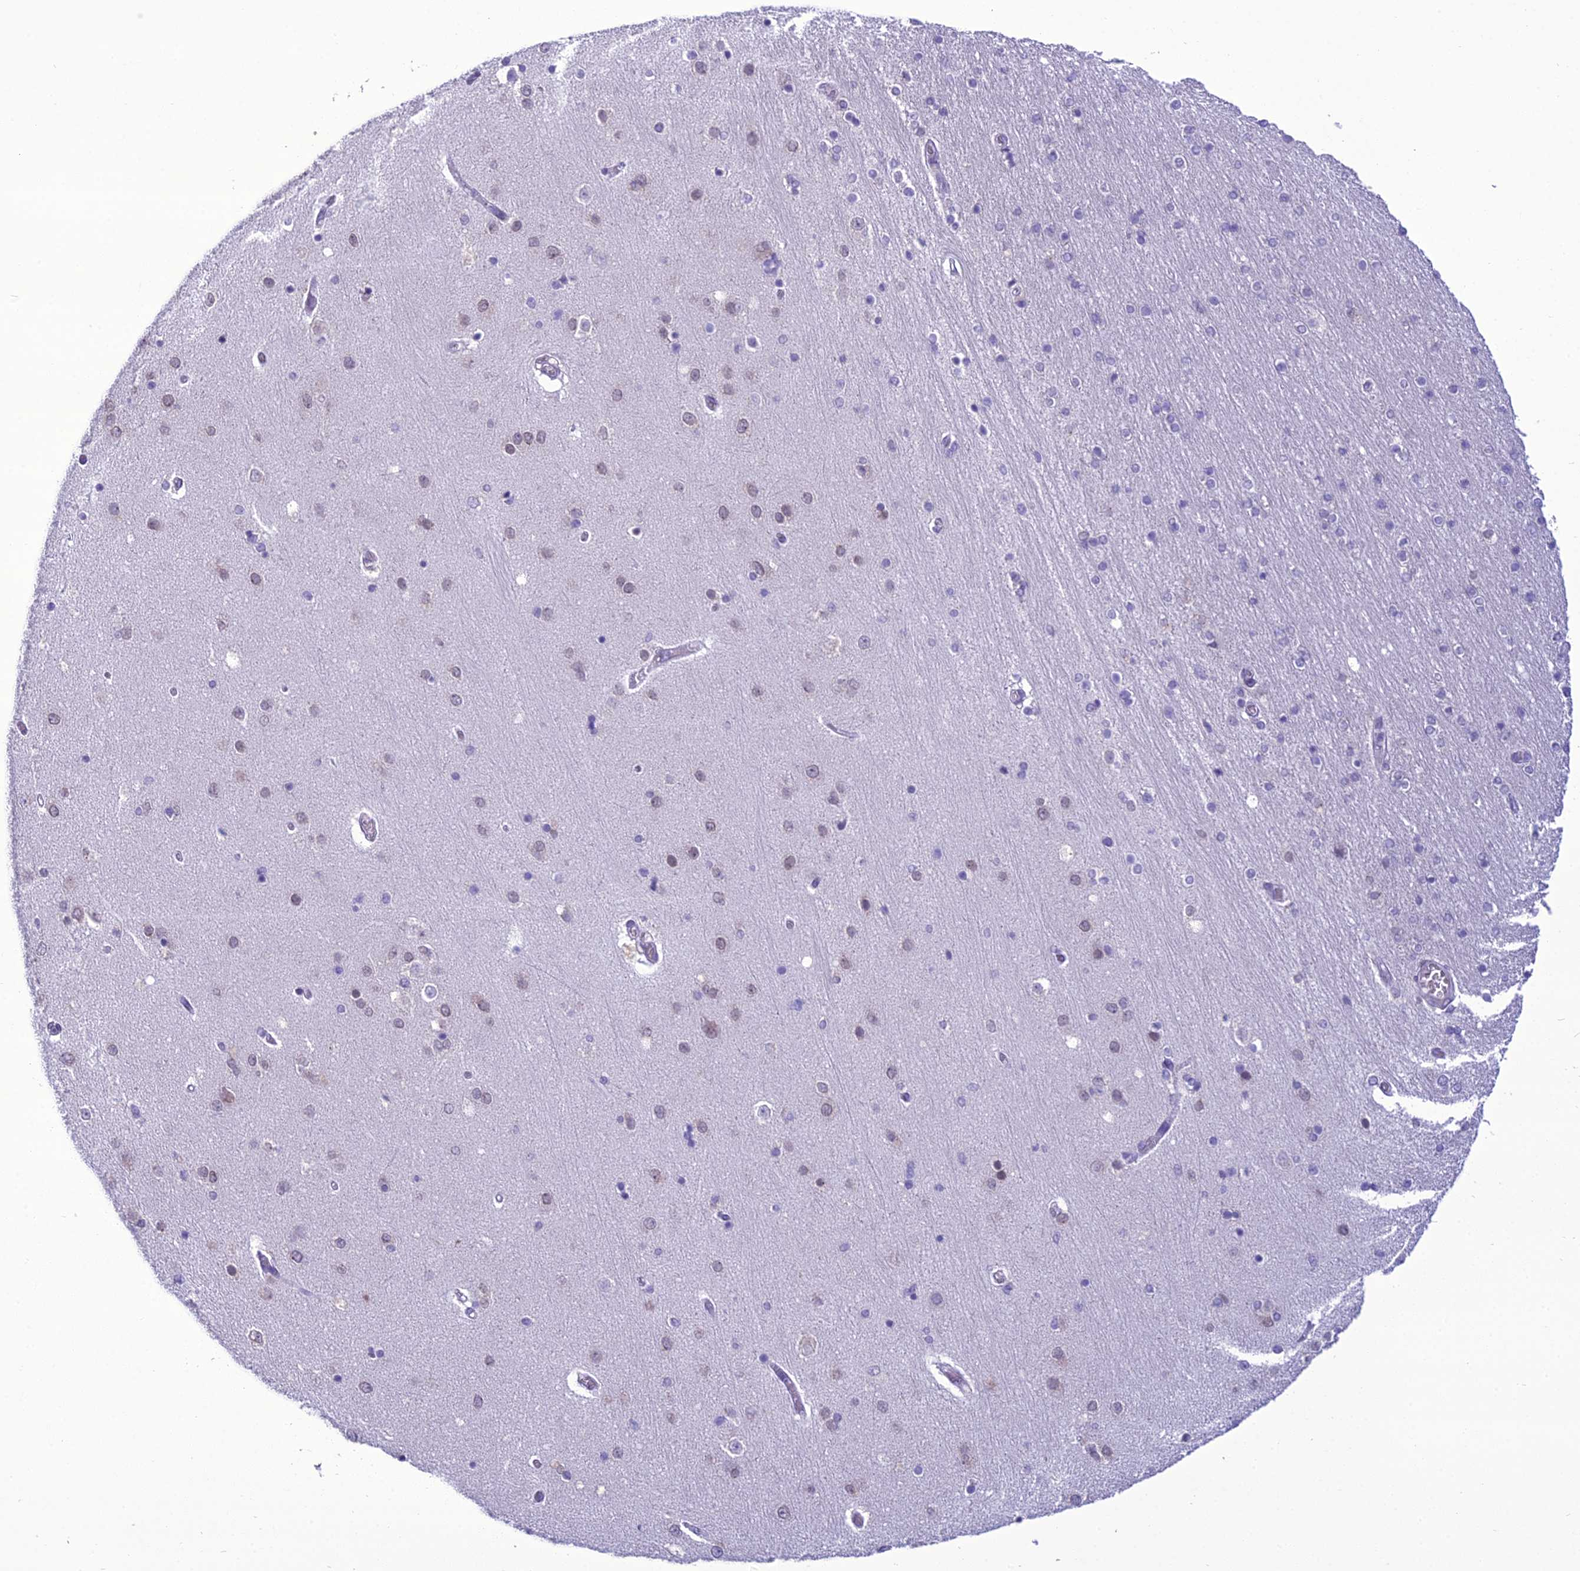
{"staining": {"intensity": "negative", "quantity": "none", "location": "none"}, "tissue": "hippocampus", "cell_type": "Glial cells", "image_type": "normal", "snomed": [{"axis": "morphology", "description": "Normal tissue, NOS"}, {"axis": "topography", "description": "Hippocampus"}], "caption": "High power microscopy micrograph of an IHC histopathology image of unremarkable hippocampus, revealing no significant staining in glial cells. (DAB immunohistochemistry (IHC), high magnification).", "gene": "B9D2", "patient": {"sex": "female", "age": 54}}